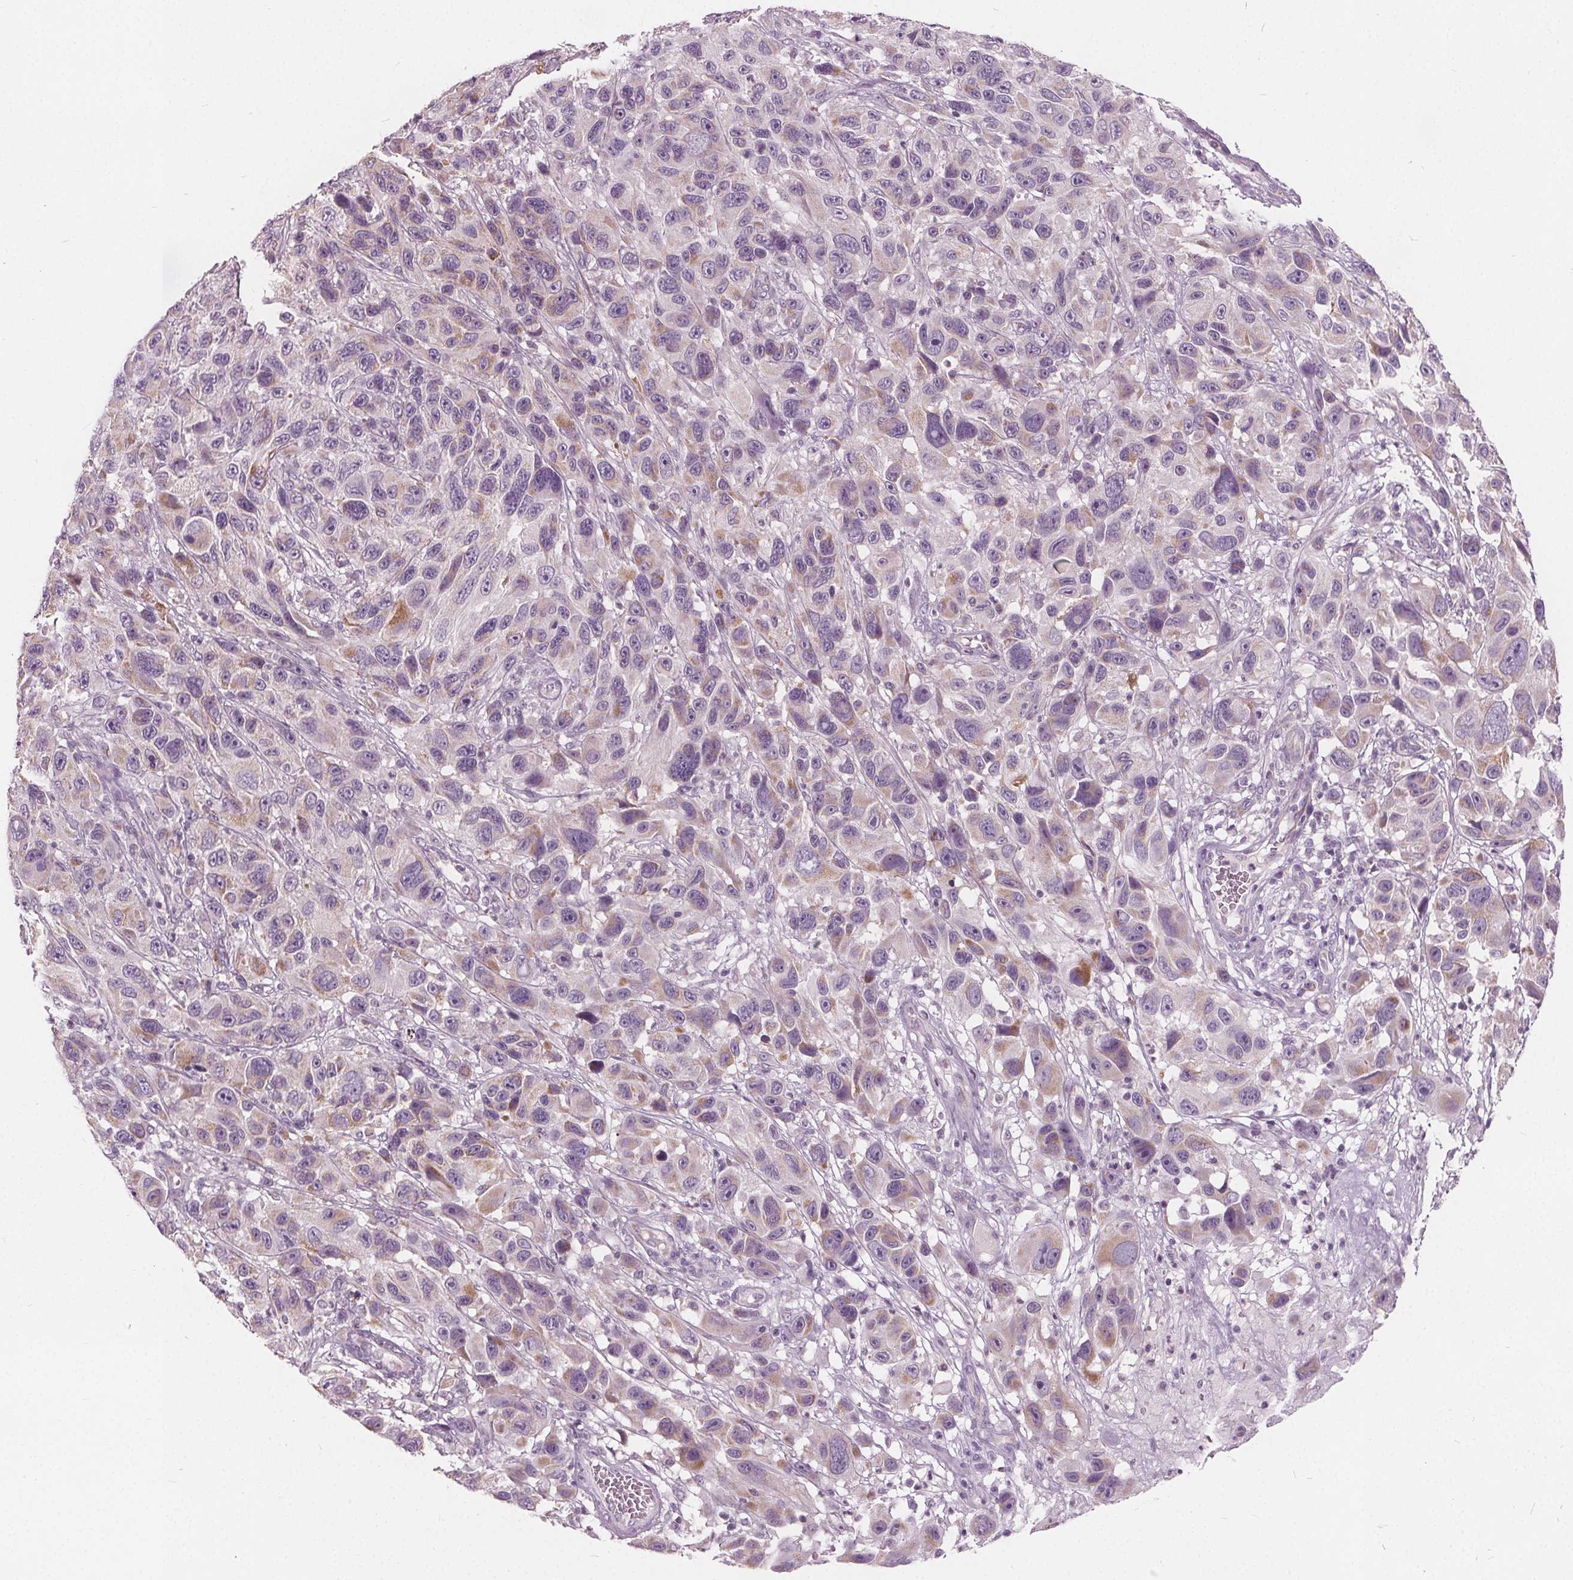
{"staining": {"intensity": "moderate", "quantity": "25%-75%", "location": "cytoplasmic/membranous"}, "tissue": "melanoma", "cell_type": "Tumor cells", "image_type": "cancer", "snomed": [{"axis": "morphology", "description": "Malignant melanoma, NOS"}, {"axis": "topography", "description": "Skin"}], "caption": "Tumor cells exhibit medium levels of moderate cytoplasmic/membranous positivity in approximately 25%-75% of cells in human malignant melanoma.", "gene": "ECI2", "patient": {"sex": "male", "age": 53}}